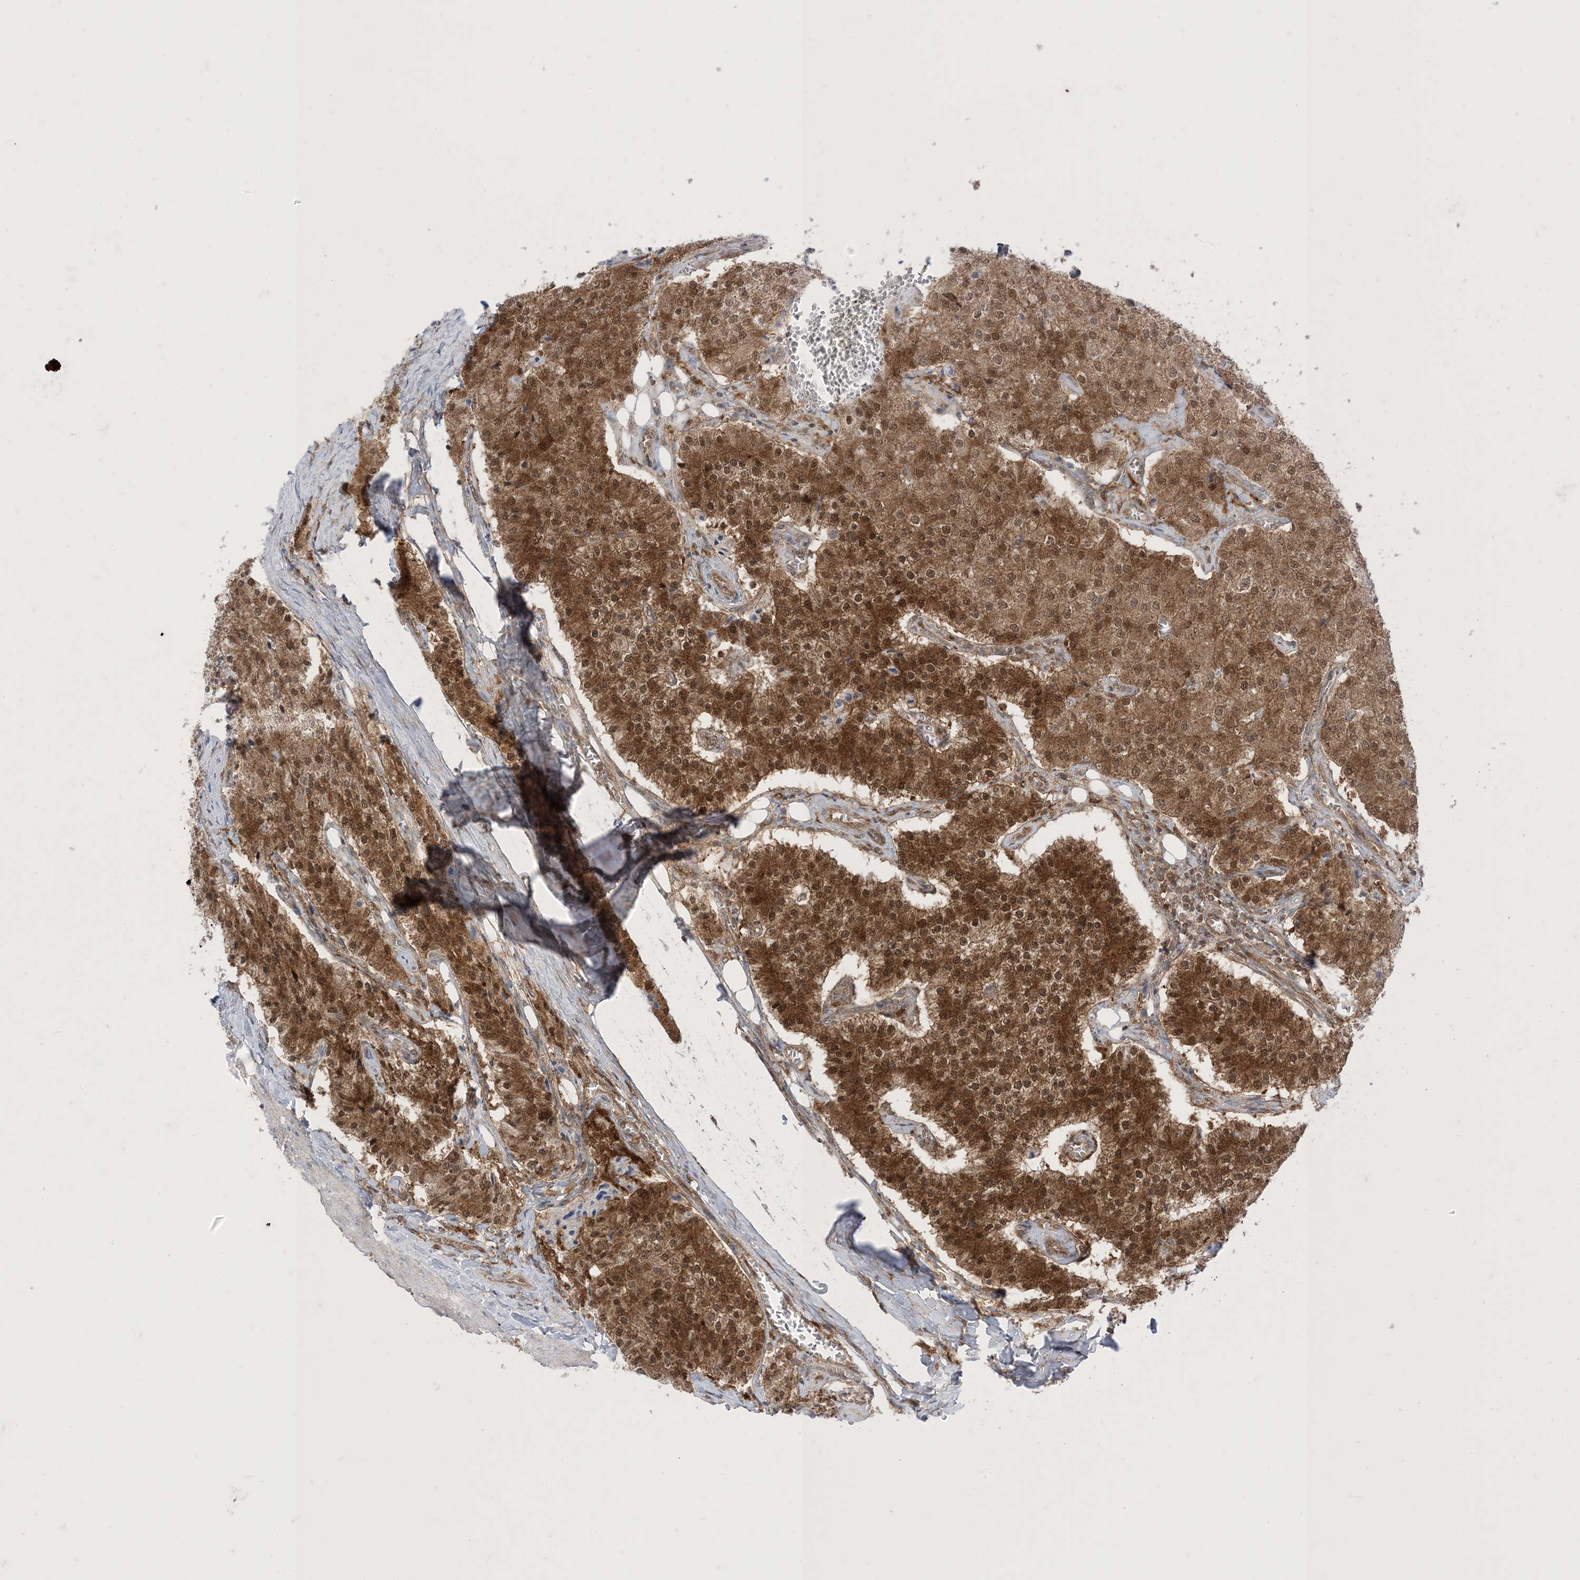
{"staining": {"intensity": "moderate", "quantity": ">75%", "location": "cytoplasmic/membranous,nuclear"}, "tissue": "carcinoid", "cell_type": "Tumor cells", "image_type": "cancer", "snomed": [{"axis": "morphology", "description": "Carcinoid, malignant, NOS"}, {"axis": "topography", "description": "Colon"}], "caption": "Moderate cytoplasmic/membranous and nuclear expression is seen in about >75% of tumor cells in carcinoid (malignant).", "gene": "PTPA", "patient": {"sex": "female", "age": 52}}